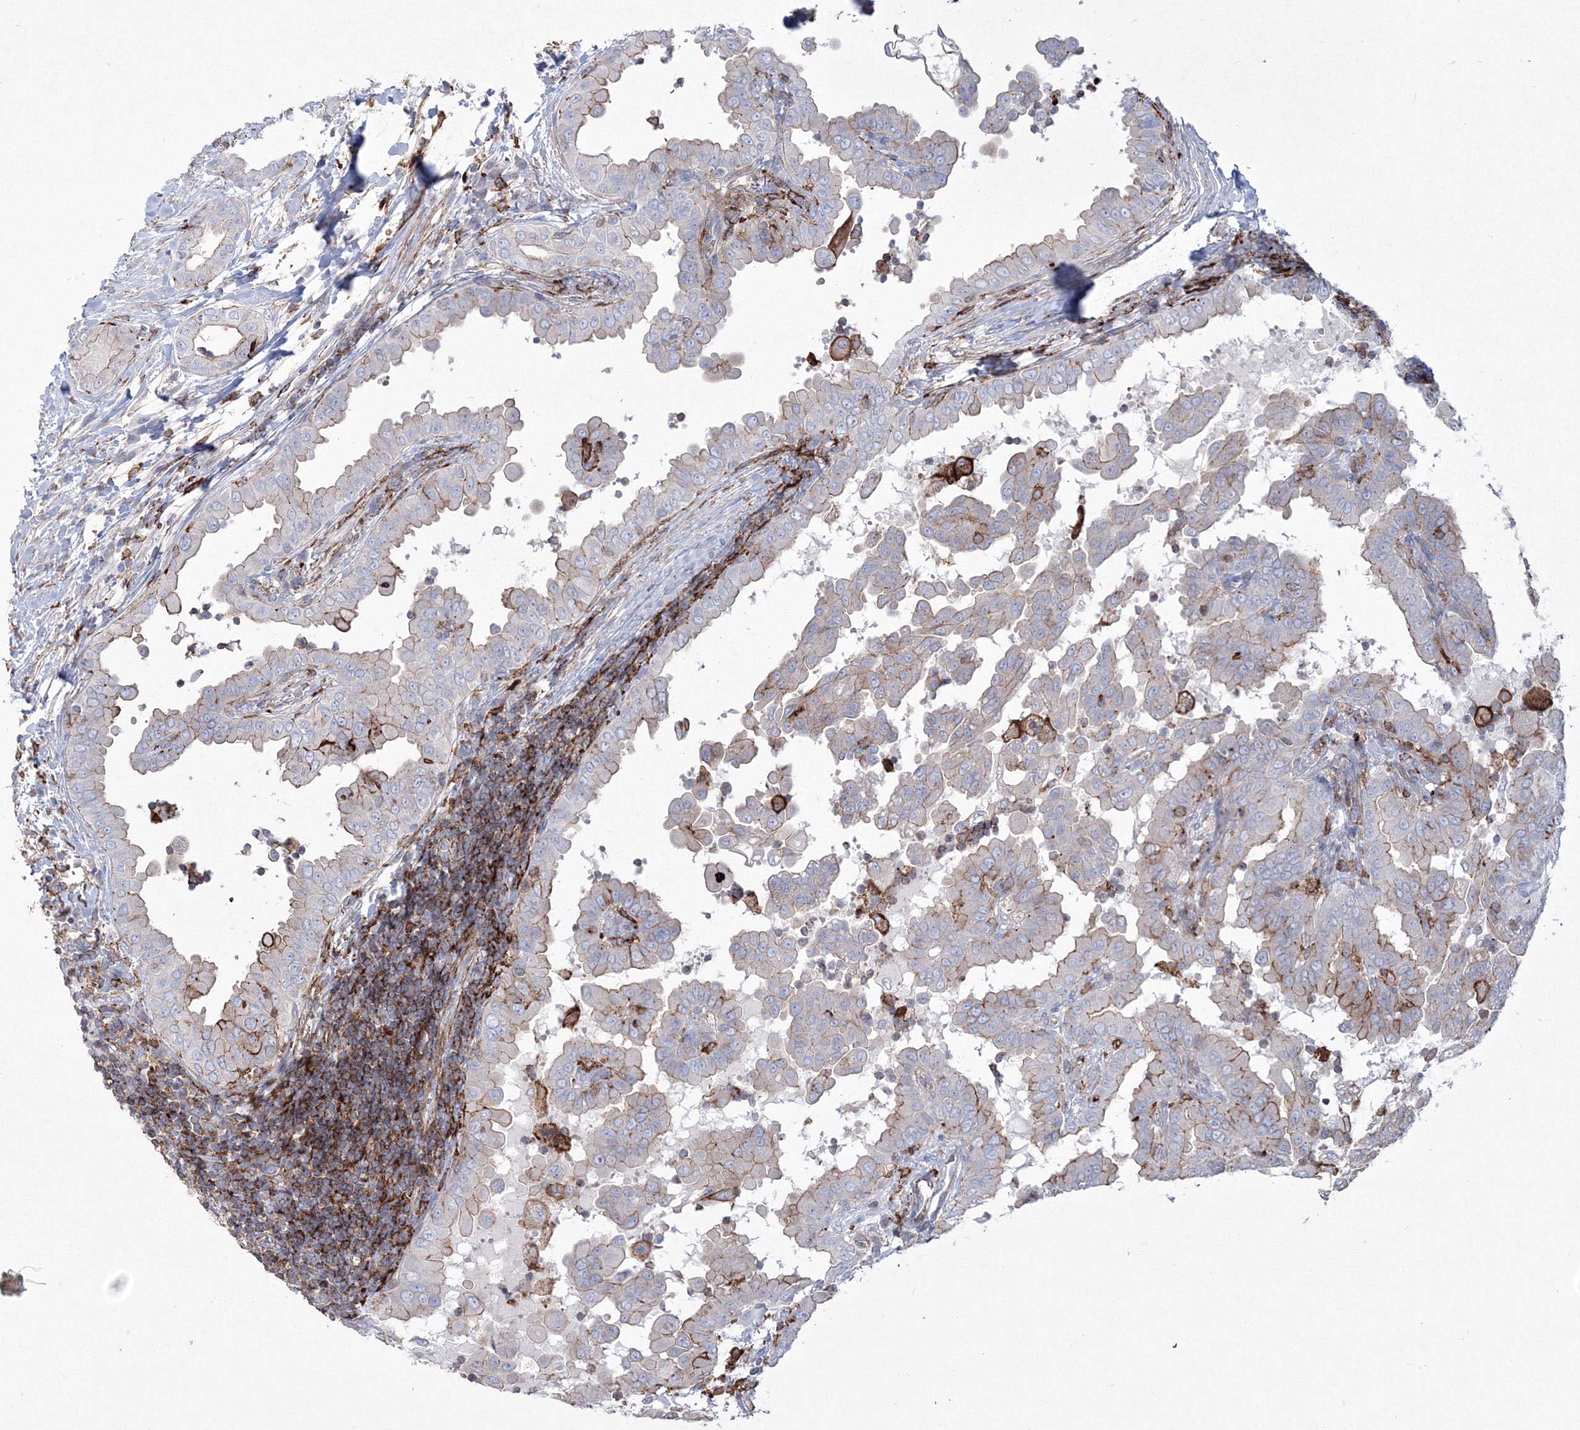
{"staining": {"intensity": "moderate", "quantity": "<25%", "location": "cytoplasmic/membranous"}, "tissue": "thyroid cancer", "cell_type": "Tumor cells", "image_type": "cancer", "snomed": [{"axis": "morphology", "description": "Papillary adenocarcinoma, NOS"}, {"axis": "topography", "description": "Thyroid gland"}], "caption": "Immunohistochemistry (DAB (3,3'-diaminobenzidine)) staining of human papillary adenocarcinoma (thyroid) exhibits moderate cytoplasmic/membranous protein expression in about <25% of tumor cells. (brown staining indicates protein expression, while blue staining denotes nuclei).", "gene": "GPR82", "patient": {"sex": "male", "age": 33}}